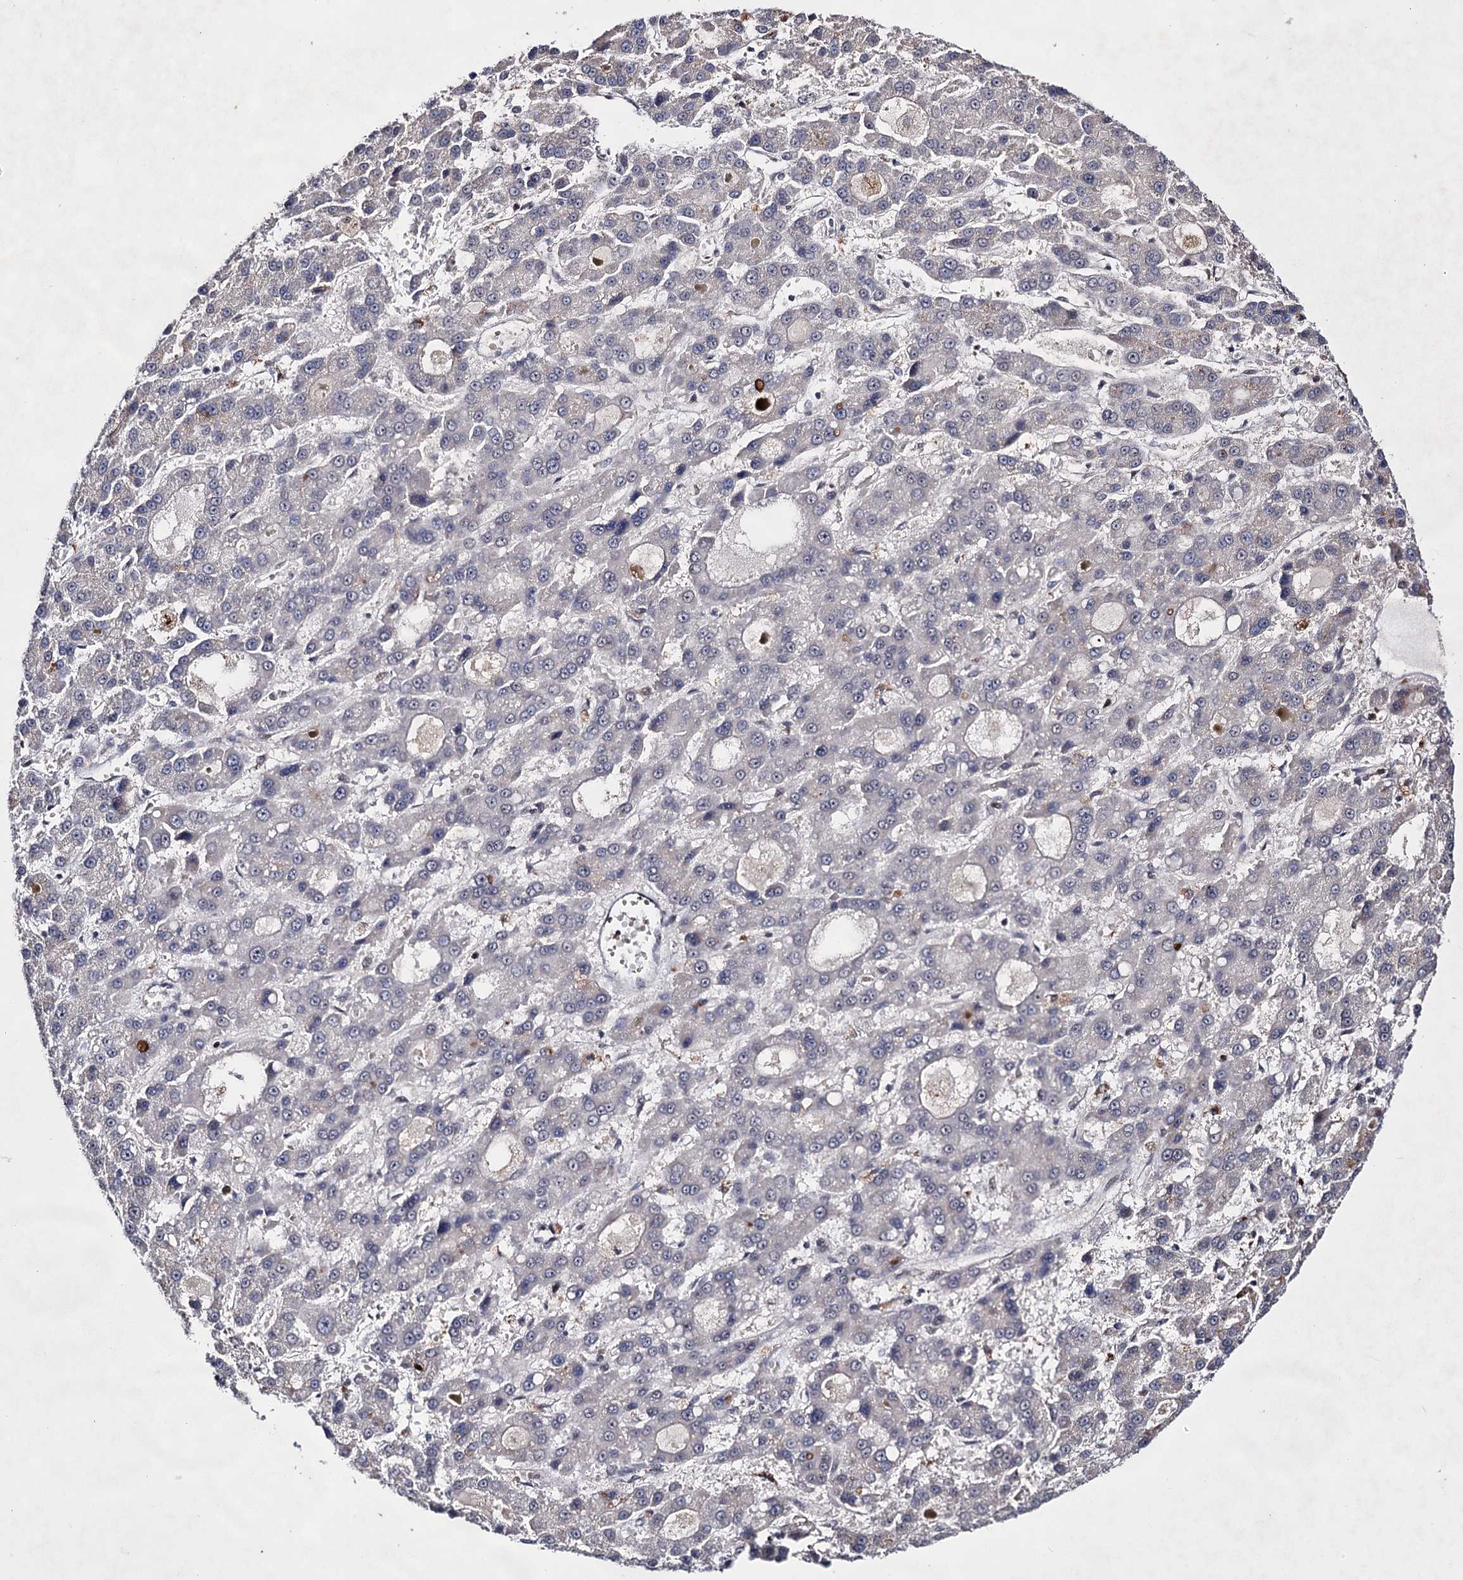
{"staining": {"intensity": "negative", "quantity": "none", "location": "none"}, "tissue": "liver cancer", "cell_type": "Tumor cells", "image_type": "cancer", "snomed": [{"axis": "morphology", "description": "Carcinoma, Hepatocellular, NOS"}, {"axis": "topography", "description": "Liver"}], "caption": "An immunohistochemistry (IHC) micrograph of liver hepatocellular carcinoma is shown. There is no staining in tumor cells of liver hepatocellular carcinoma.", "gene": "EXOSC10", "patient": {"sex": "male", "age": 70}}